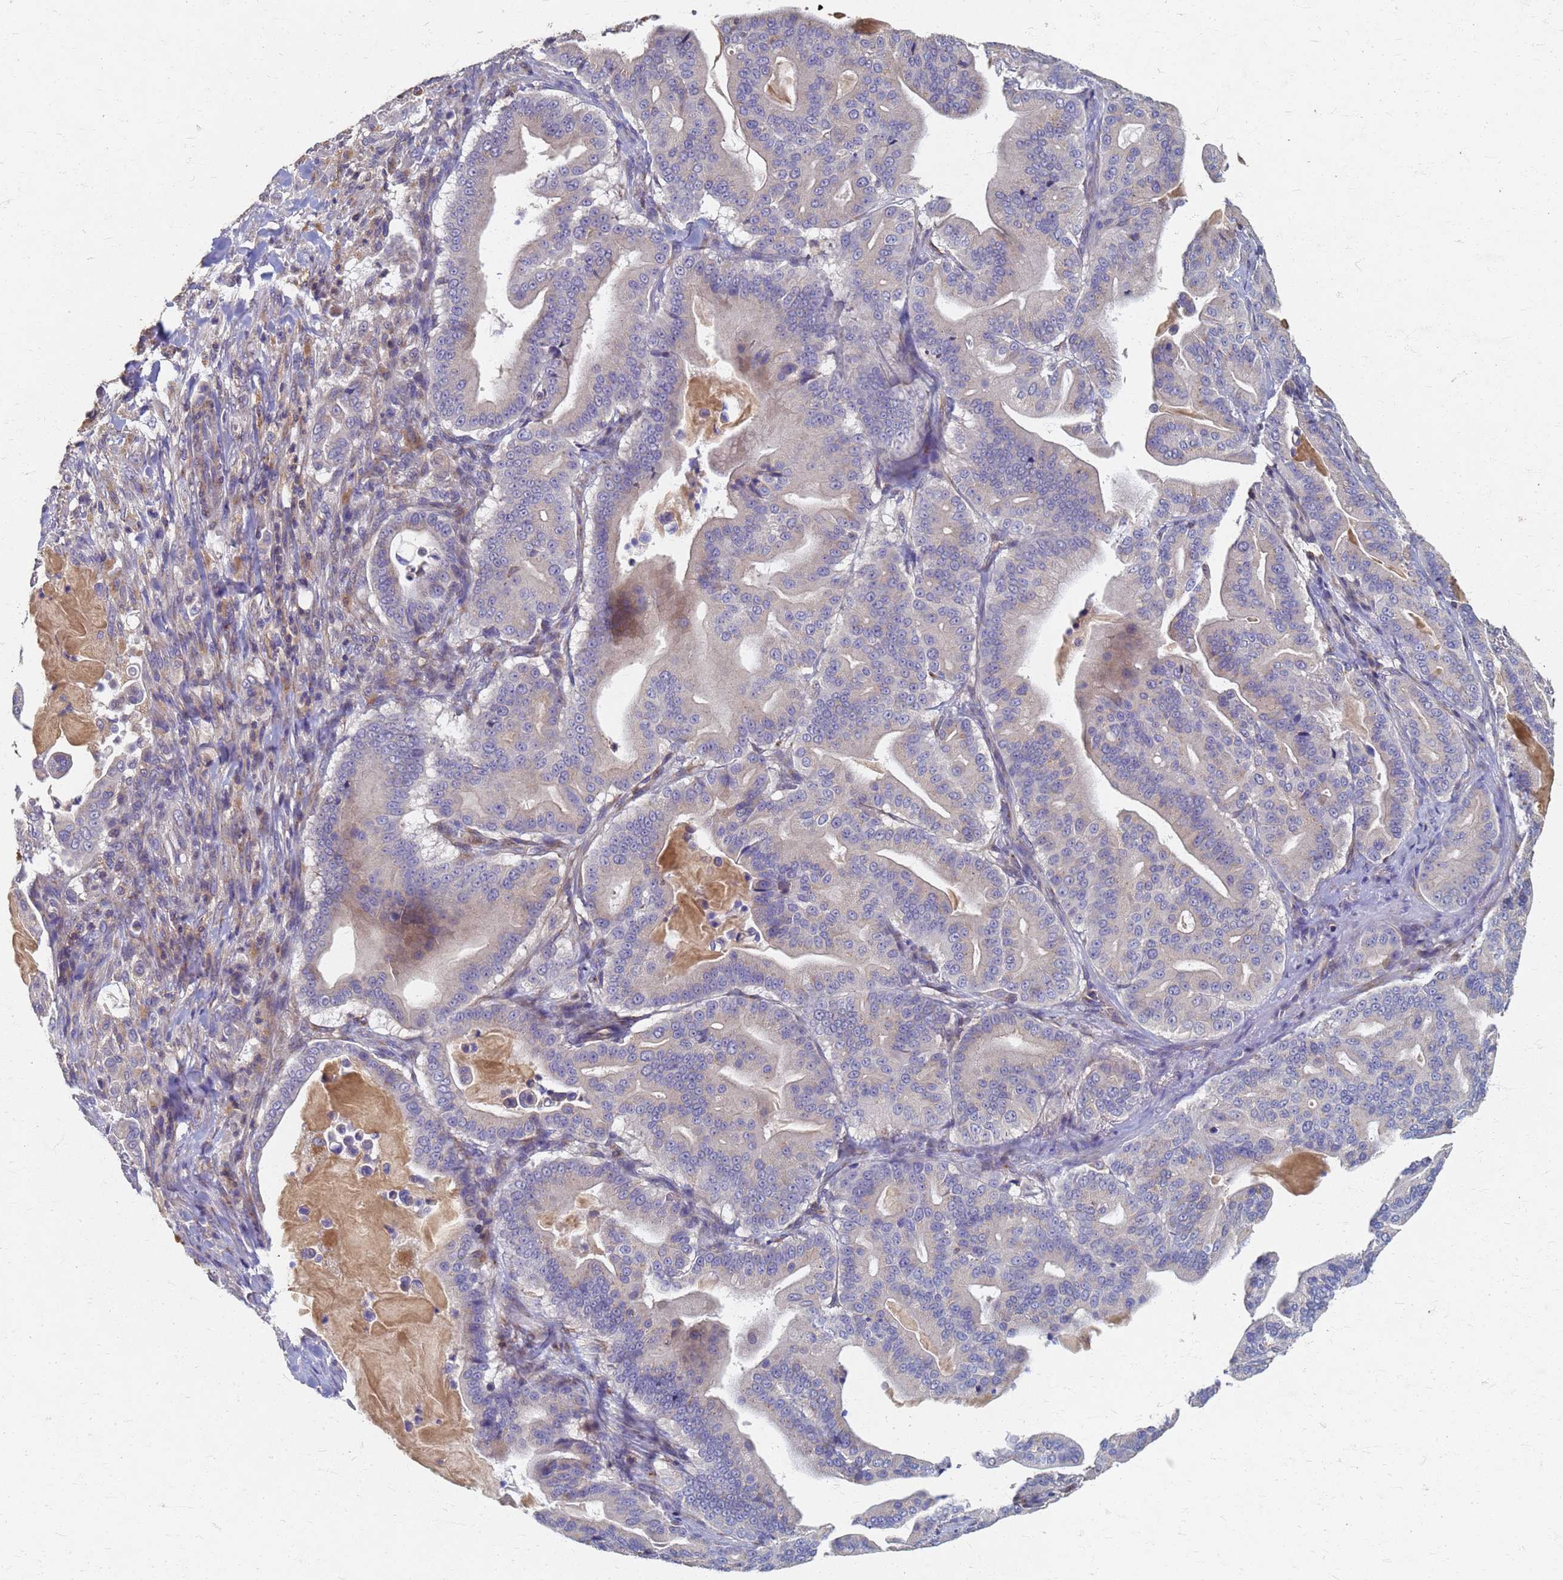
{"staining": {"intensity": "weak", "quantity": "<25%", "location": "cytoplasmic/membranous"}, "tissue": "pancreatic cancer", "cell_type": "Tumor cells", "image_type": "cancer", "snomed": [{"axis": "morphology", "description": "Adenocarcinoma, NOS"}, {"axis": "topography", "description": "Pancreas"}], "caption": "Protein analysis of pancreatic adenocarcinoma shows no significant positivity in tumor cells. The staining is performed using DAB (3,3'-diaminobenzidine) brown chromogen with nuclei counter-stained in using hematoxylin.", "gene": "KRCC1", "patient": {"sex": "male", "age": 63}}